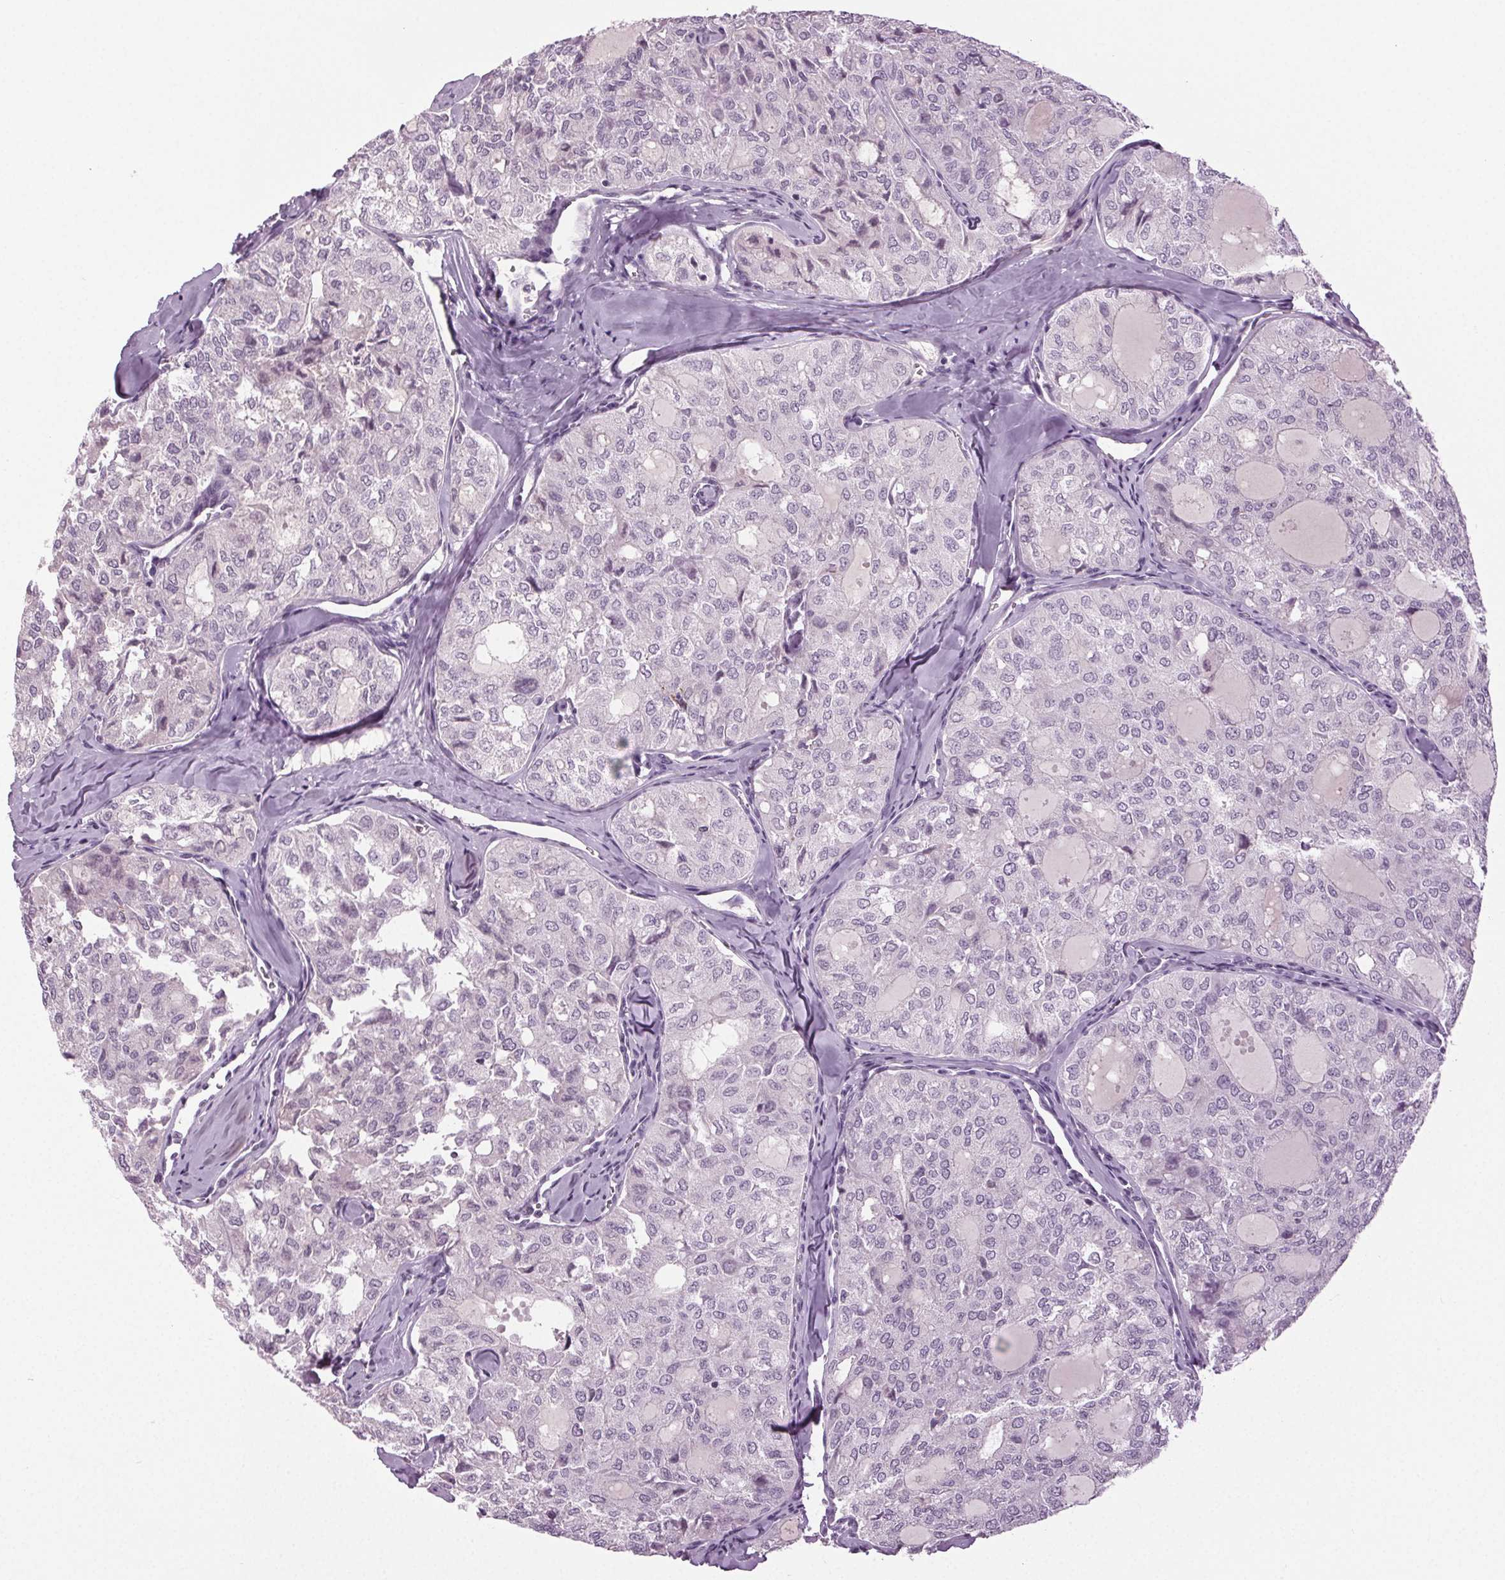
{"staining": {"intensity": "negative", "quantity": "none", "location": "none"}, "tissue": "thyroid cancer", "cell_type": "Tumor cells", "image_type": "cancer", "snomed": [{"axis": "morphology", "description": "Follicular adenoma carcinoma, NOS"}, {"axis": "topography", "description": "Thyroid gland"}], "caption": "Immunohistochemistry micrograph of neoplastic tissue: follicular adenoma carcinoma (thyroid) stained with DAB (3,3'-diaminobenzidine) shows no significant protein staining in tumor cells. Brightfield microscopy of immunohistochemistry stained with DAB (3,3'-diaminobenzidine) (brown) and hematoxylin (blue), captured at high magnification.", "gene": "DNAH12", "patient": {"sex": "male", "age": 75}}